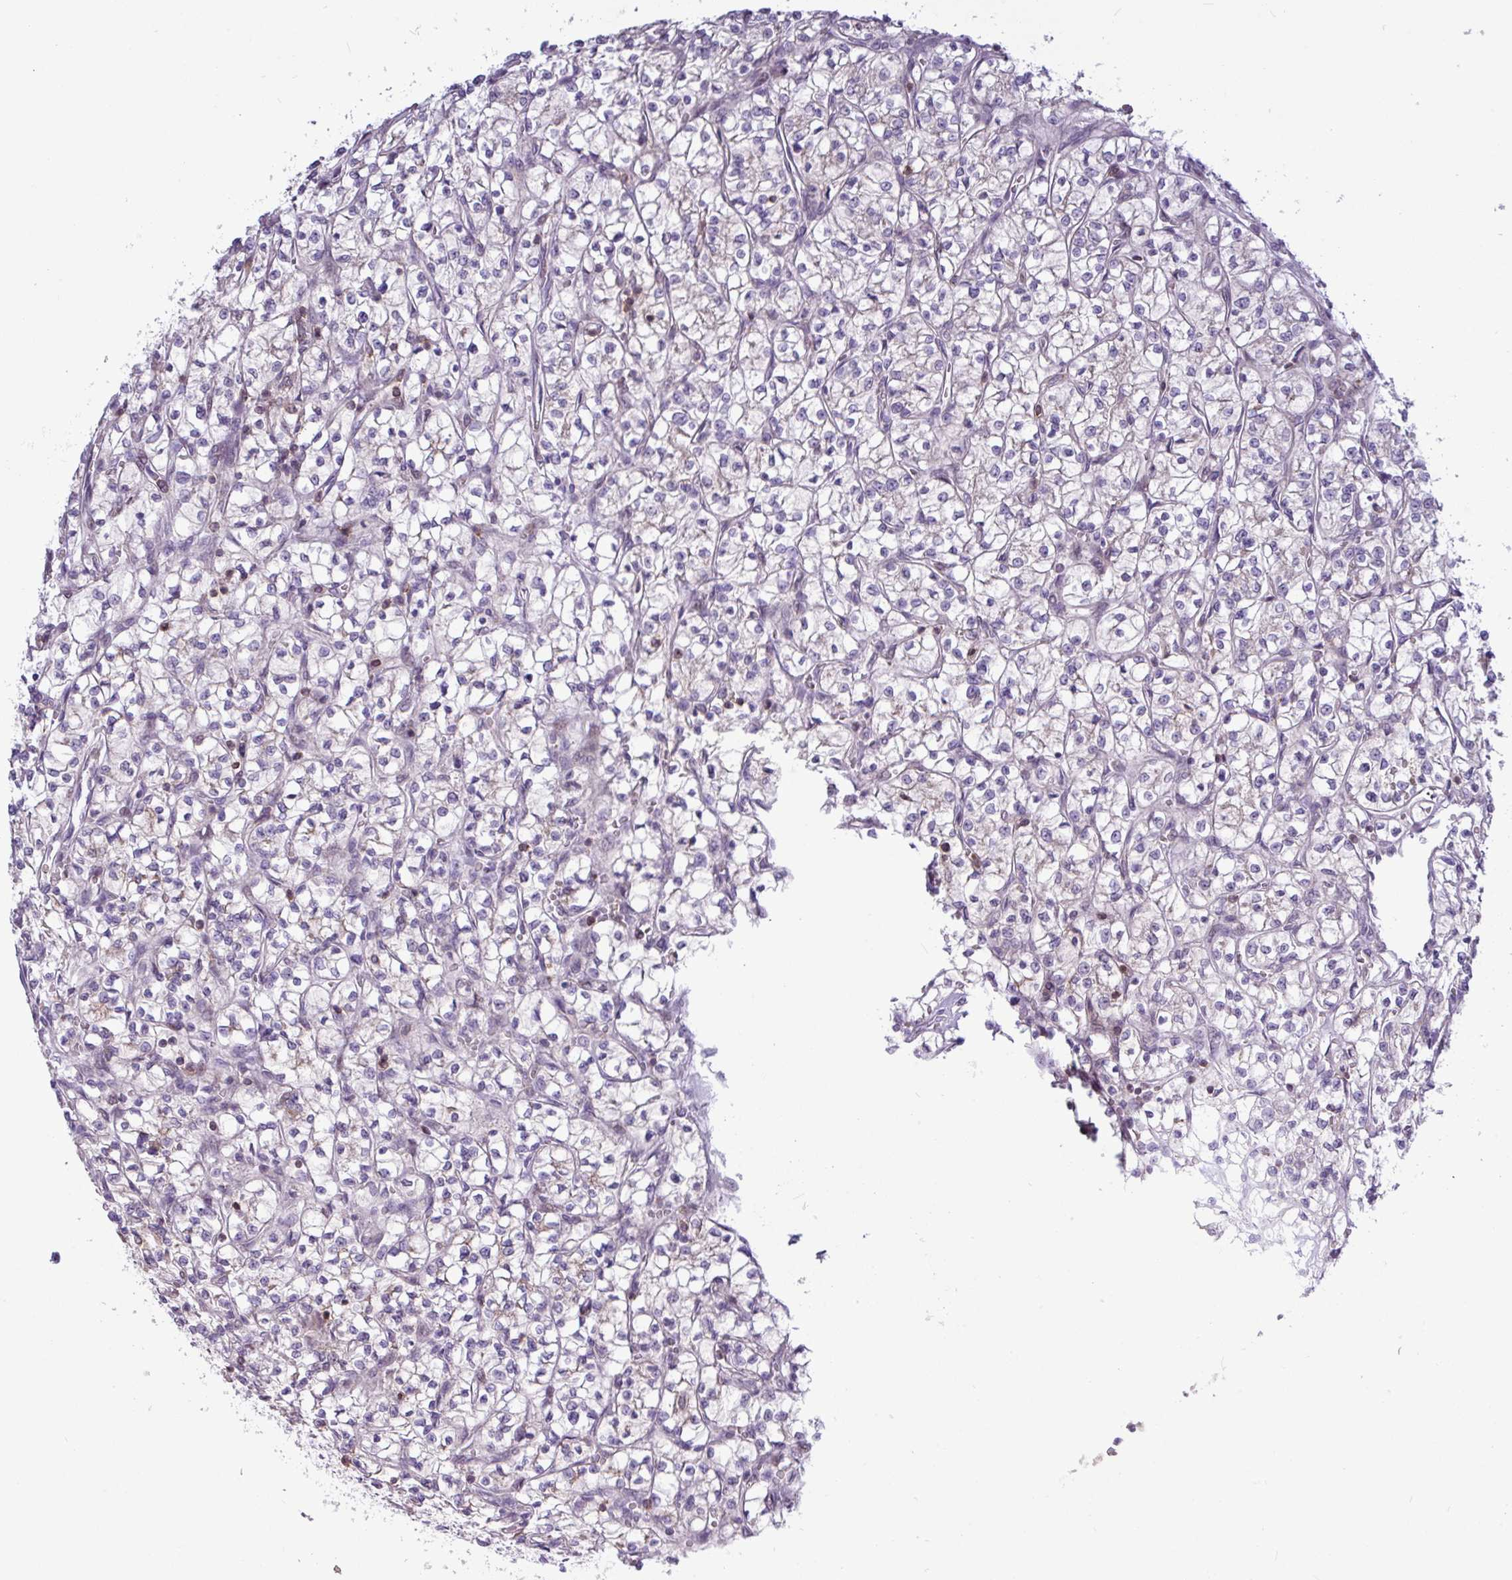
{"staining": {"intensity": "negative", "quantity": "none", "location": "none"}, "tissue": "renal cancer", "cell_type": "Tumor cells", "image_type": "cancer", "snomed": [{"axis": "morphology", "description": "Adenocarcinoma, NOS"}, {"axis": "topography", "description": "Kidney"}], "caption": "DAB immunohistochemical staining of human renal adenocarcinoma demonstrates no significant expression in tumor cells. (DAB IHC, high magnification).", "gene": "RTL3", "patient": {"sex": "female", "age": 64}}